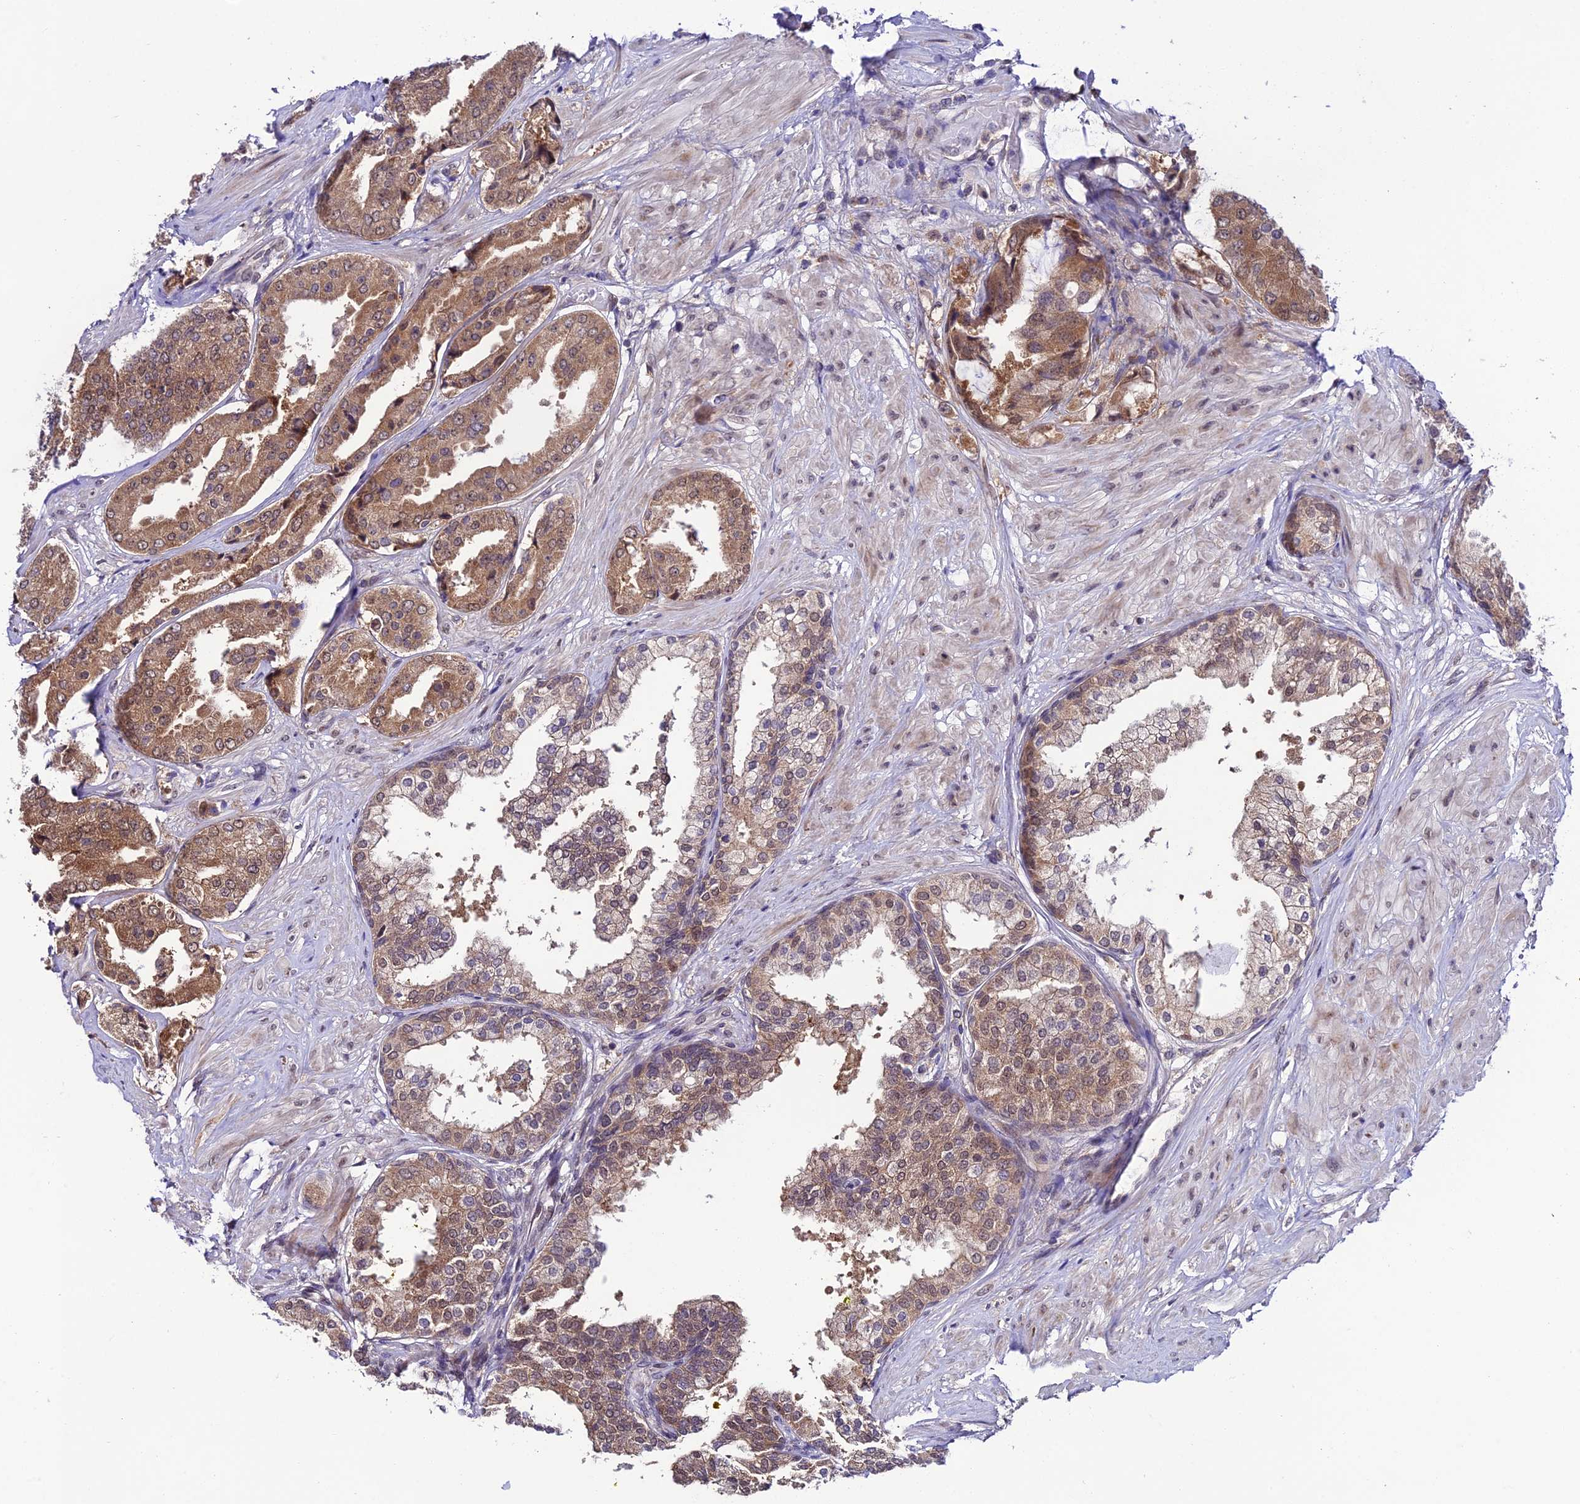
{"staining": {"intensity": "moderate", "quantity": ">75%", "location": "cytoplasmic/membranous"}, "tissue": "prostate cancer", "cell_type": "Tumor cells", "image_type": "cancer", "snomed": [{"axis": "morphology", "description": "Adenocarcinoma, High grade"}, {"axis": "topography", "description": "Prostate"}], "caption": "Adenocarcinoma (high-grade) (prostate) was stained to show a protein in brown. There is medium levels of moderate cytoplasmic/membranous staining in approximately >75% of tumor cells.", "gene": "TRIM40", "patient": {"sex": "male", "age": 63}}